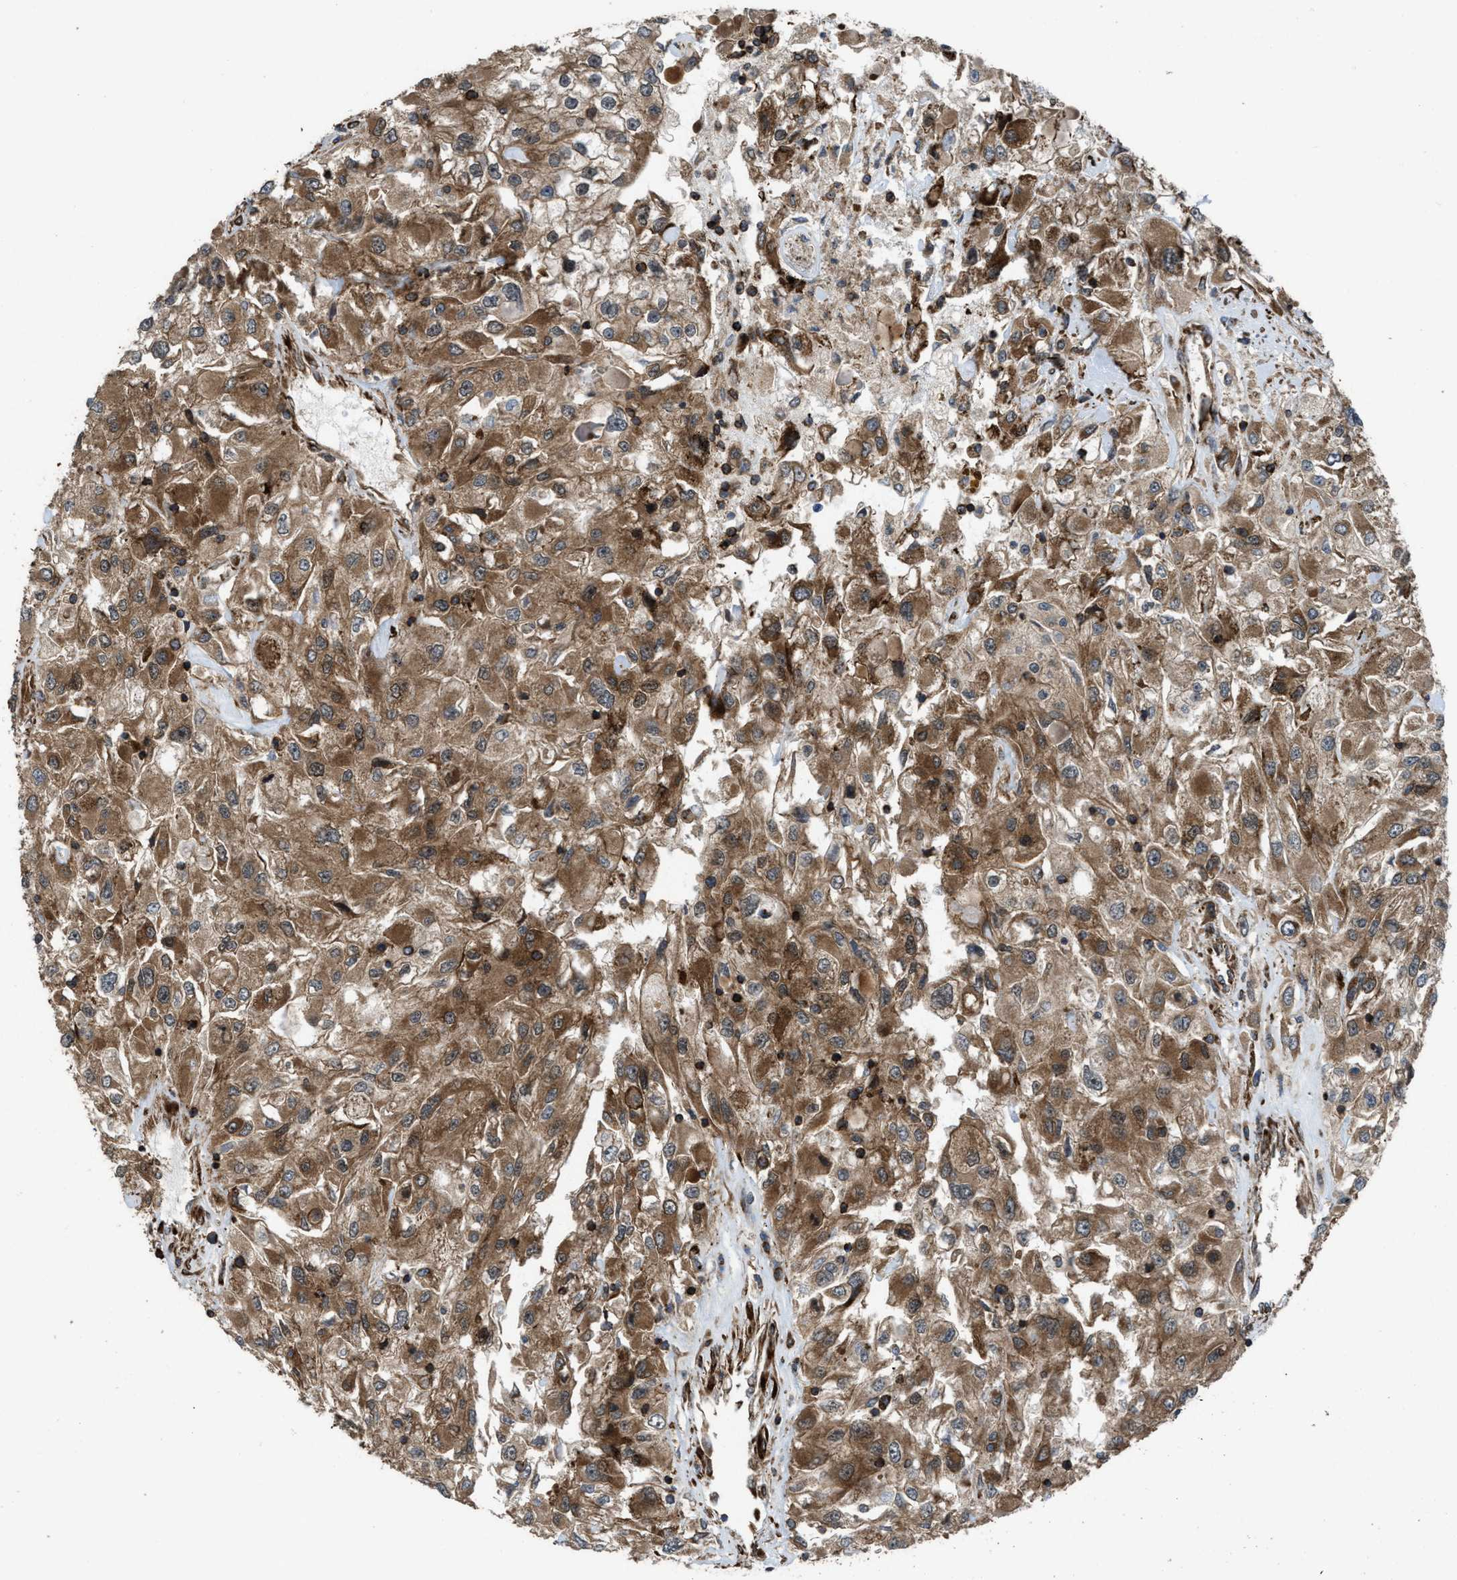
{"staining": {"intensity": "moderate", "quantity": ">75%", "location": "cytoplasmic/membranous"}, "tissue": "renal cancer", "cell_type": "Tumor cells", "image_type": "cancer", "snomed": [{"axis": "morphology", "description": "Adenocarcinoma, NOS"}, {"axis": "topography", "description": "Kidney"}], "caption": "Tumor cells reveal medium levels of moderate cytoplasmic/membranous staining in approximately >75% of cells in renal adenocarcinoma.", "gene": "EGLN1", "patient": {"sex": "female", "age": 52}}